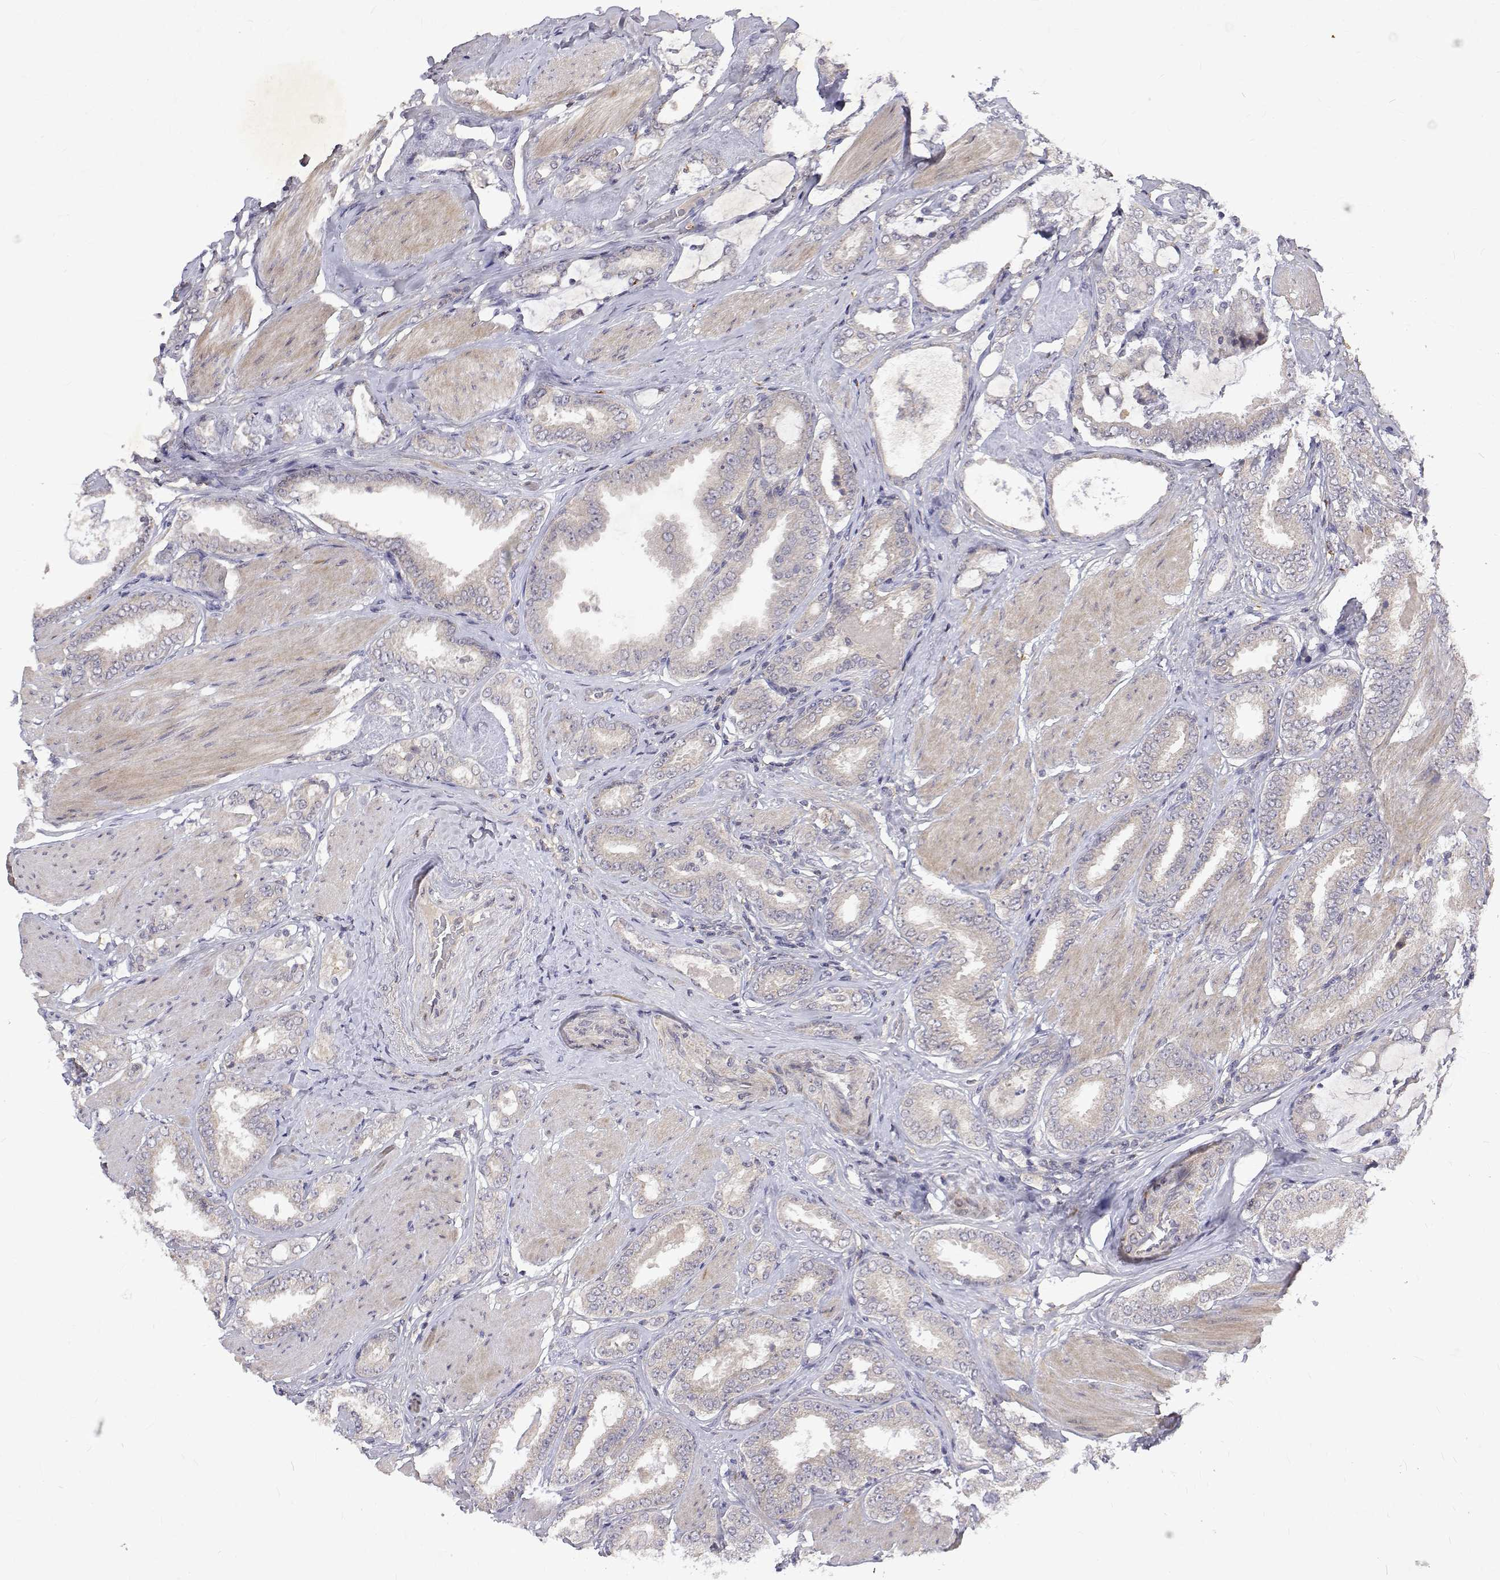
{"staining": {"intensity": "weak", "quantity": "<25%", "location": "cytoplasmic/membranous"}, "tissue": "prostate cancer", "cell_type": "Tumor cells", "image_type": "cancer", "snomed": [{"axis": "morphology", "description": "Adenocarcinoma, High grade"}, {"axis": "topography", "description": "Prostate"}], "caption": "IHC photomicrograph of prostate high-grade adenocarcinoma stained for a protein (brown), which exhibits no expression in tumor cells. (Brightfield microscopy of DAB immunohistochemistry at high magnification).", "gene": "ALKBH8", "patient": {"sex": "male", "age": 63}}